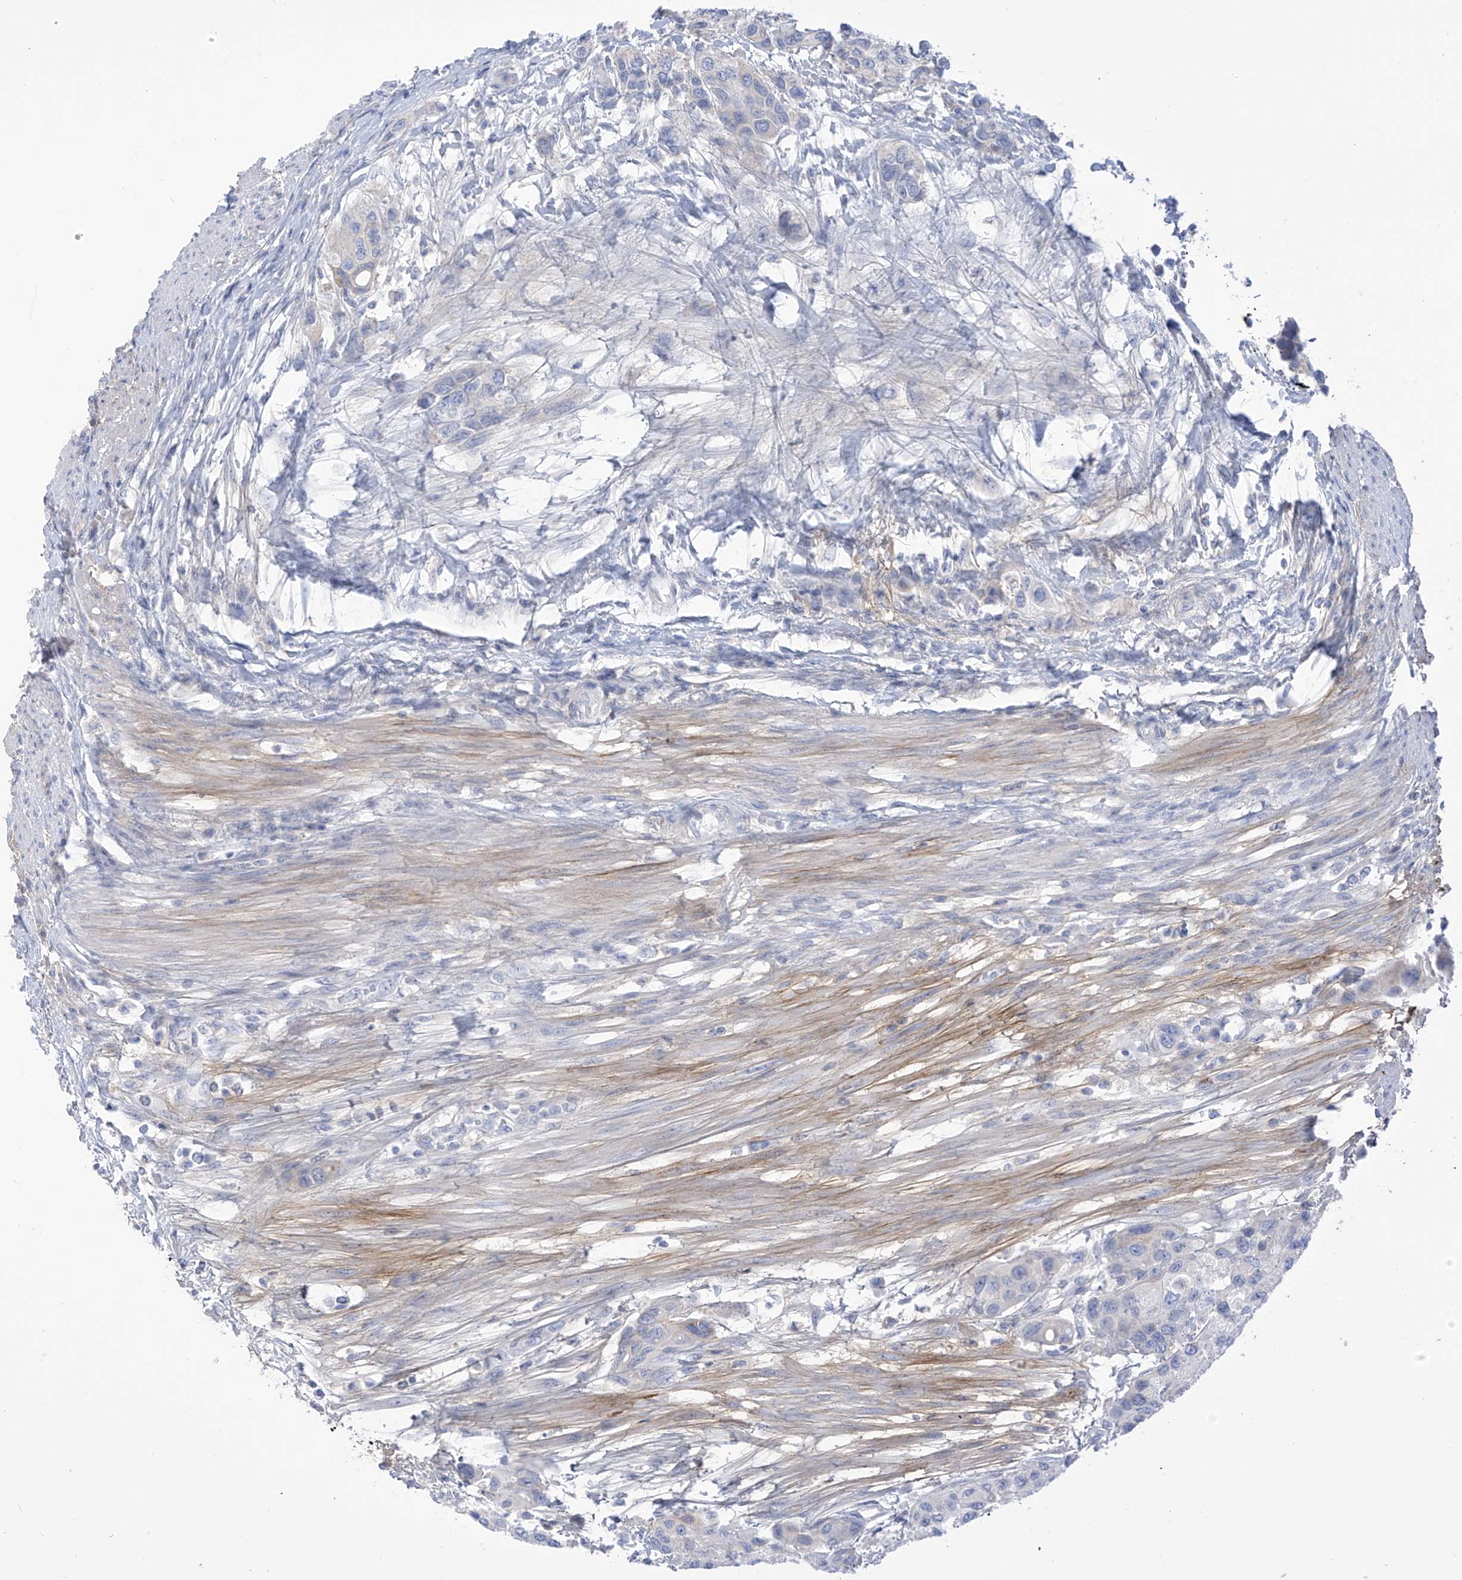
{"staining": {"intensity": "negative", "quantity": "none", "location": "none"}, "tissue": "urothelial cancer", "cell_type": "Tumor cells", "image_type": "cancer", "snomed": [{"axis": "morphology", "description": "Normal tissue, NOS"}, {"axis": "morphology", "description": "Urothelial carcinoma, High grade"}, {"axis": "topography", "description": "Vascular tissue"}, {"axis": "topography", "description": "Urinary bladder"}], "caption": "Immunohistochemistry of human high-grade urothelial carcinoma exhibits no expression in tumor cells. The staining is performed using DAB brown chromogen with nuclei counter-stained in using hematoxylin.", "gene": "FABP2", "patient": {"sex": "female", "age": 56}}